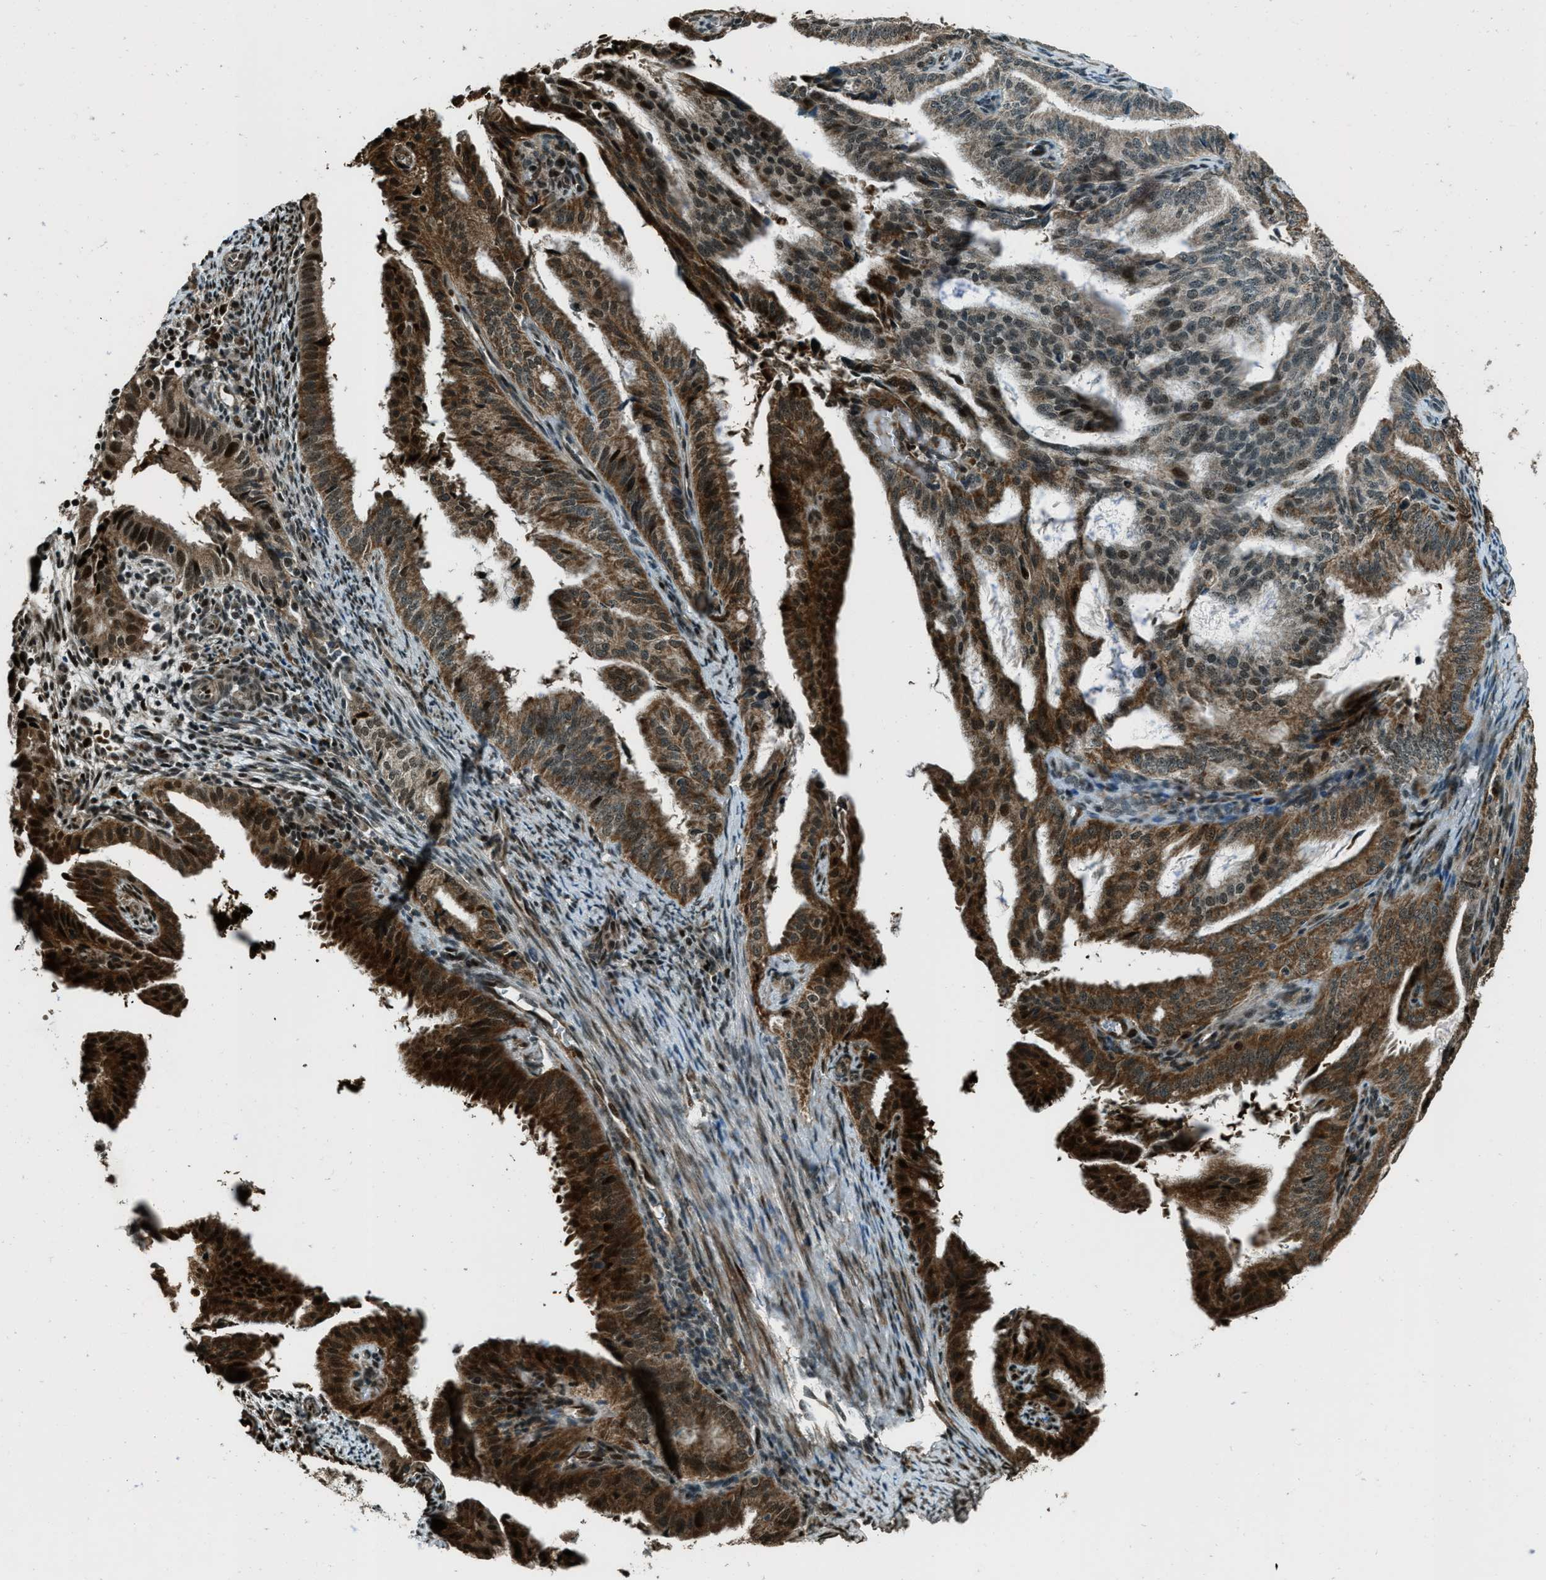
{"staining": {"intensity": "strong", "quantity": "25%-75%", "location": "cytoplasmic/membranous,nuclear"}, "tissue": "endometrial cancer", "cell_type": "Tumor cells", "image_type": "cancer", "snomed": [{"axis": "morphology", "description": "Adenocarcinoma, NOS"}, {"axis": "topography", "description": "Endometrium"}], "caption": "Endometrial cancer was stained to show a protein in brown. There is high levels of strong cytoplasmic/membranous and nuclear expression in about 25%-75% of tumor cells.", "gene": "TARDBP", "patient": {"sex": "female", "age": 58}}